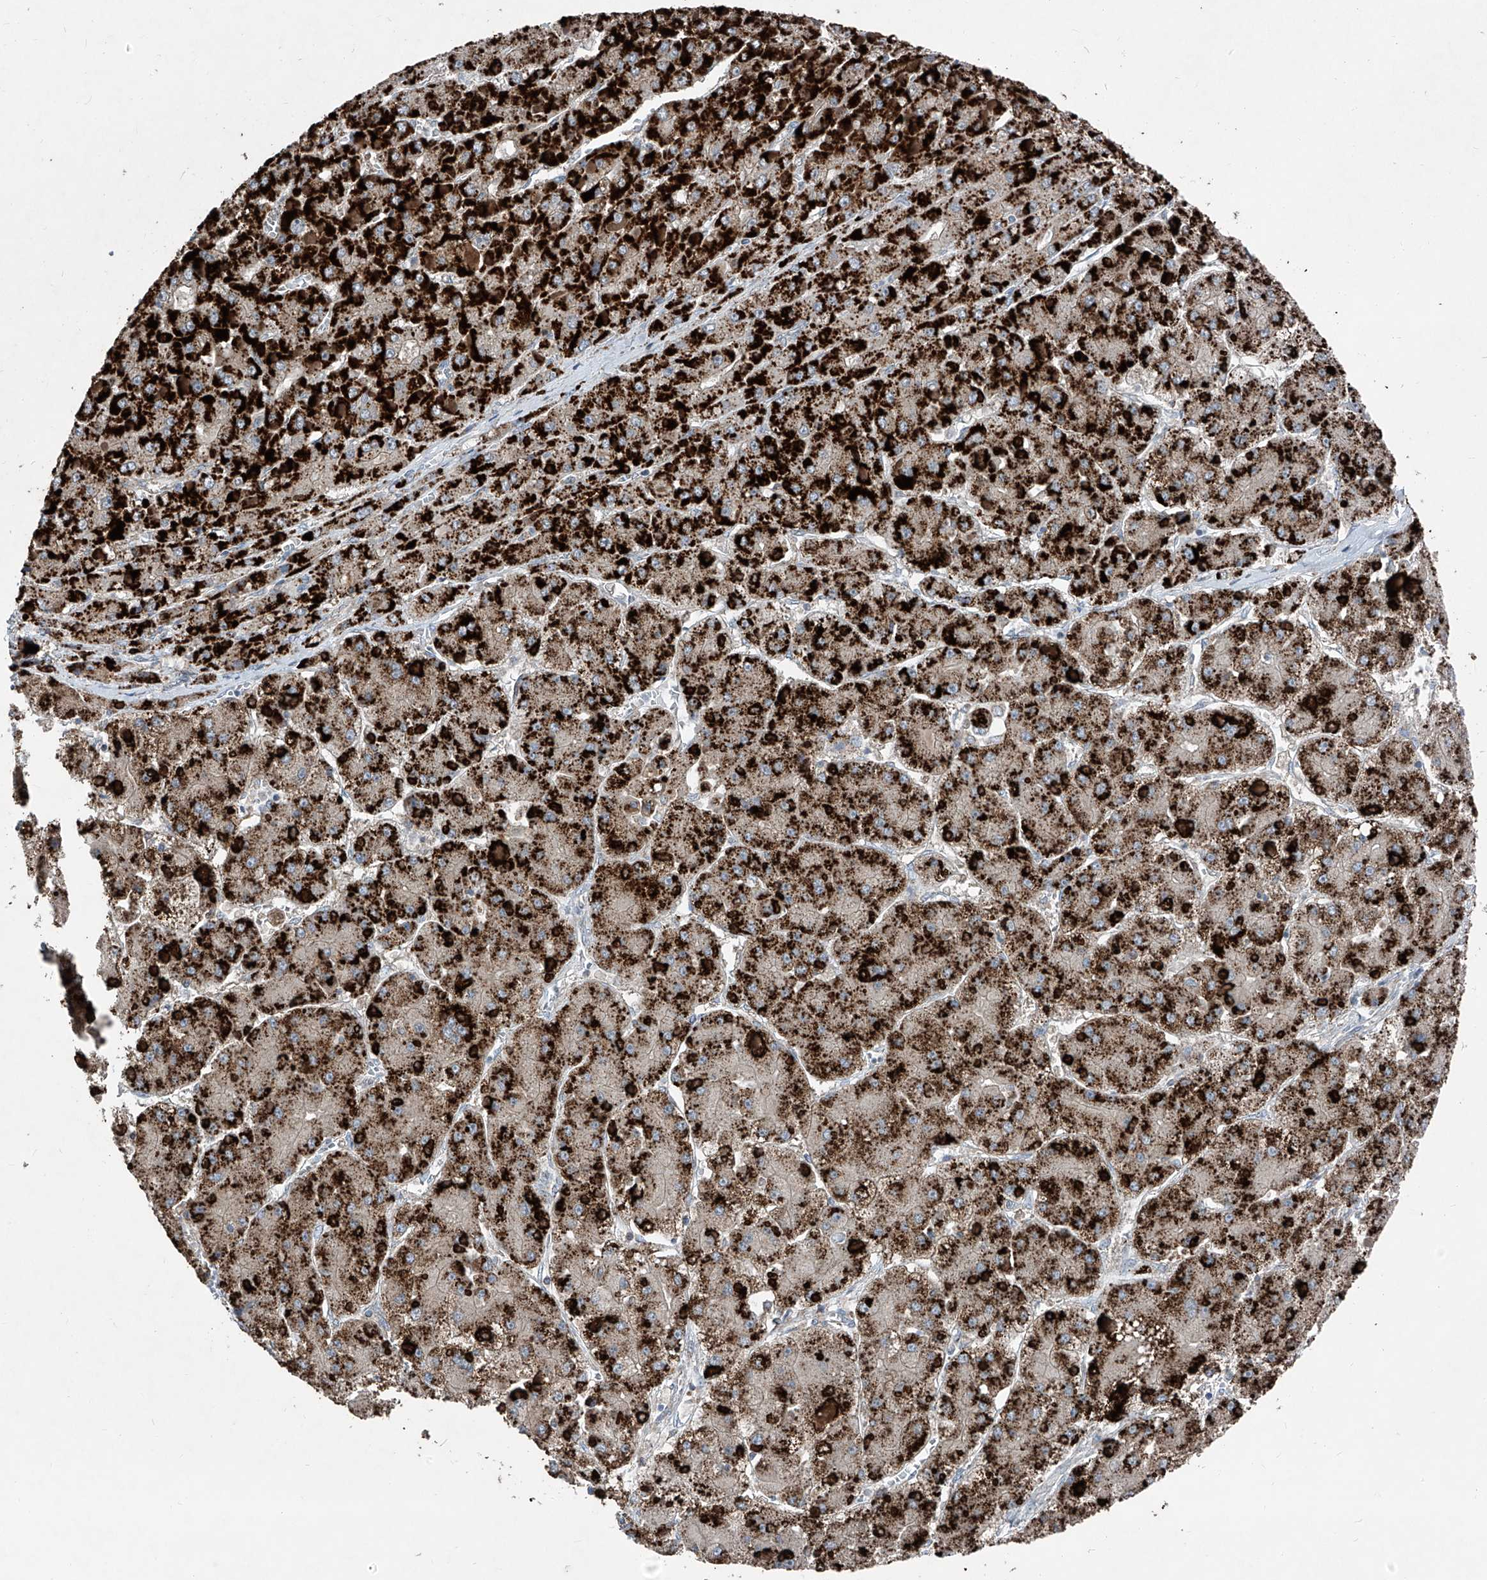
{"staining": {"intensity": "strong", "quantity": ">75%", "location": "cytoplasmic/membranous"}, "tissue": "liver cancer", "cell_type": "Tumor cells", "image_type": "cancer", "snomed": [{"axis": "morphology", "description": "Carcinoma, Hepatocellular, NOS"}, {"axis": "topography", "description": "Liver"}], "caption": "A brown stain labels strong cytoplasmic/membranous positivity of a protein in human hepatocellular carcinoma (liver) tumor cells.", "gene": "ABCD3", "patient": {"sex": "female", "age": 73}}